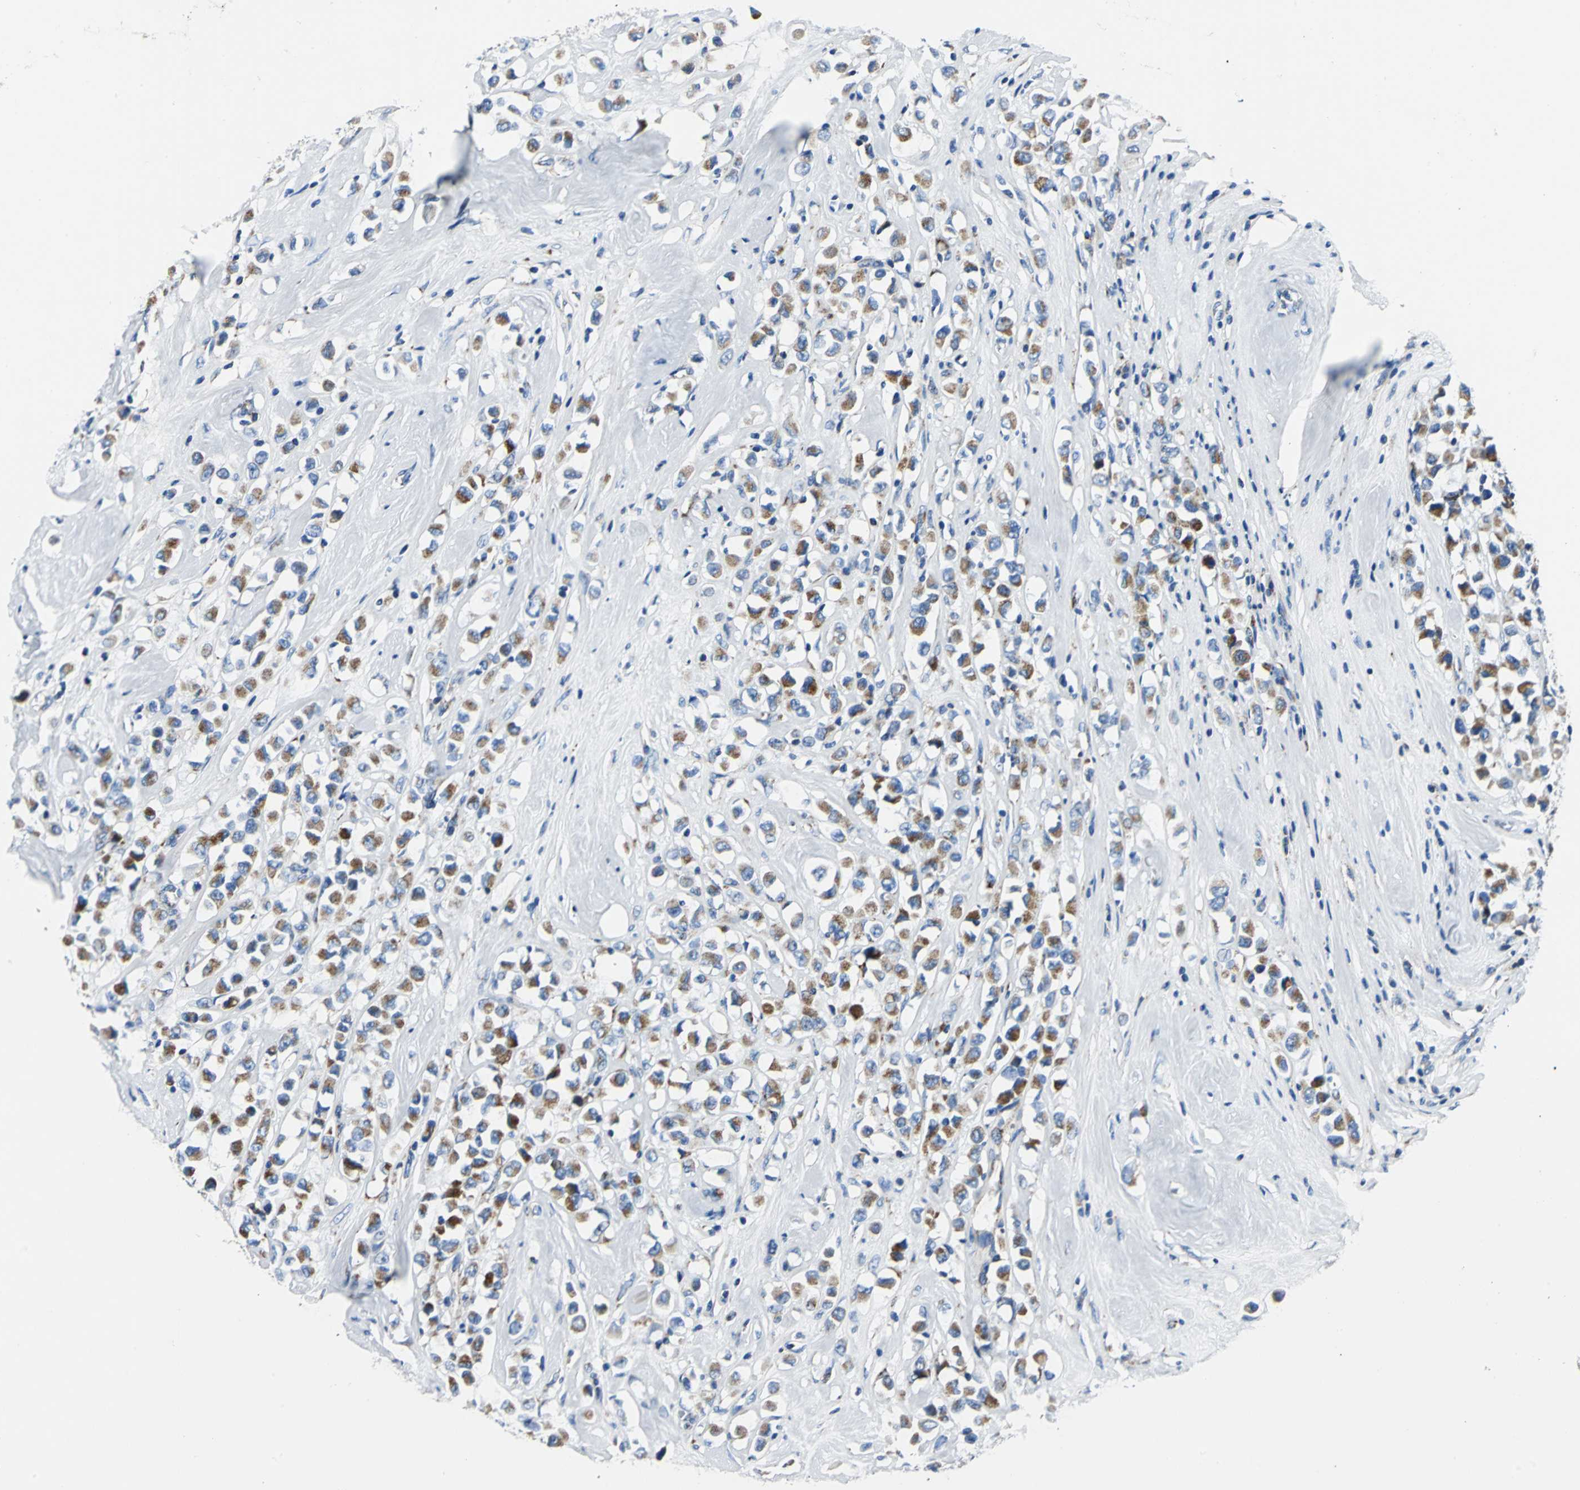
{"staining": {"intensity": "weak", "quantity": ">75%", "location": "cytoplasmic/membranous"}, "tissue": "breast cancer", "cell_type": "Tumor cells", "image_type": "cancer", "snomed": [{"axis": "morphology", "description": "Duct carcinoma"}, {"axis": "topography", "description": "Breast"}], "caption": "Tumor cells show weak cytoplasmic/membranous staining in approximately >75% of cells in breast cancer.", "gene": "IFI6", "patient": {"sex": "female", "age": 61}}